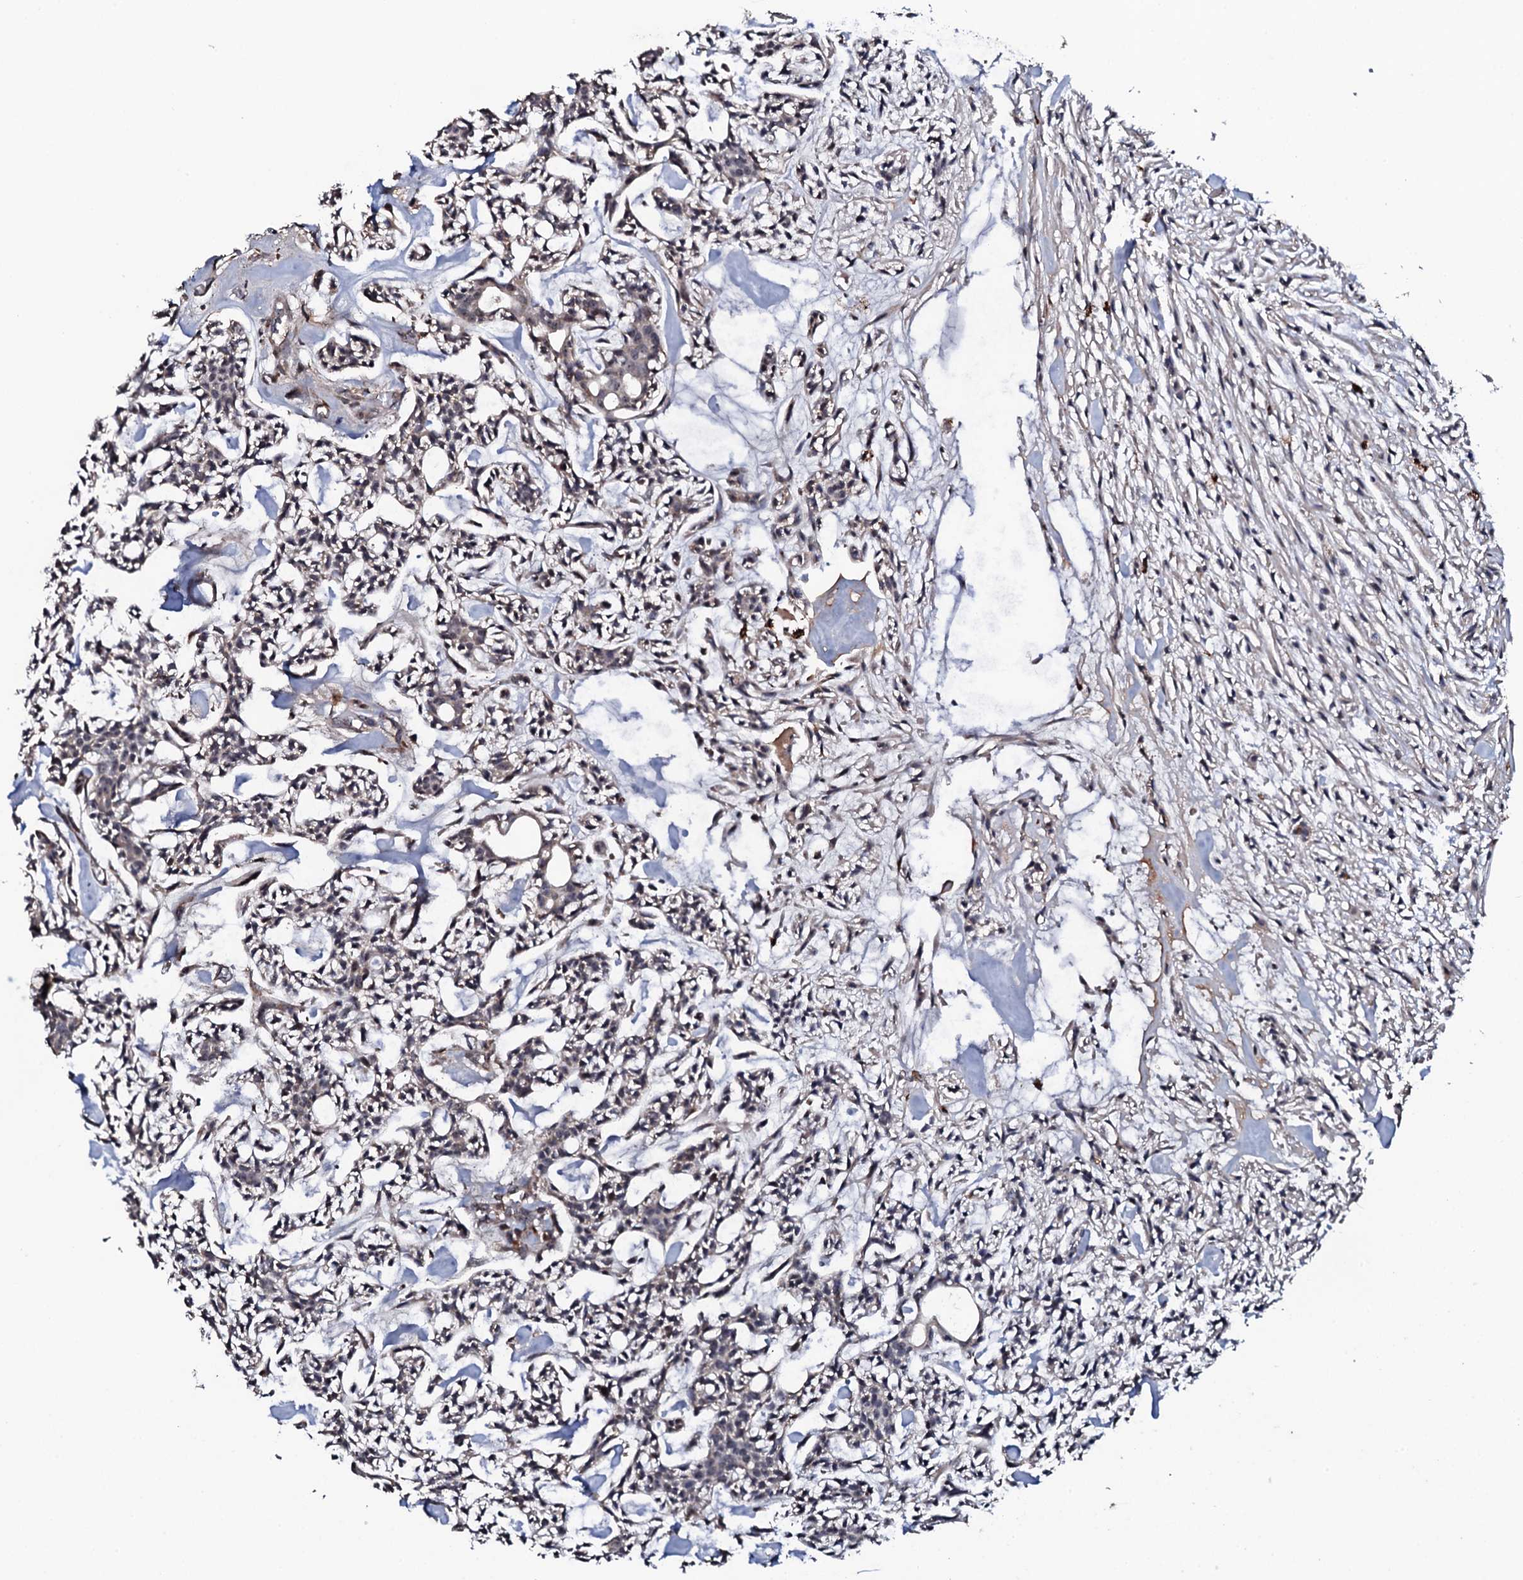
{"staining": {"intensity": "negative", "quantity": "none", "location": "none"}, "tissue": "head and neck cancer", "cell_type": "Tumor cells", "image_type": "cancer", "snomed": [{"axis": "morphology", "description": "Adenocarcinoma, NOS"}, {"axis": "topography", "description": "Salivary gland"}, {"axis": "topography", "description": "Head-Neck"}], "caption": "Immunohistochemistry (IHC) of human head and neck cancer (adenocarcinoma) displays no expression in tumor cells.", "gene": "FAM111A", "patient": {"sex": "male", "age": 55}}